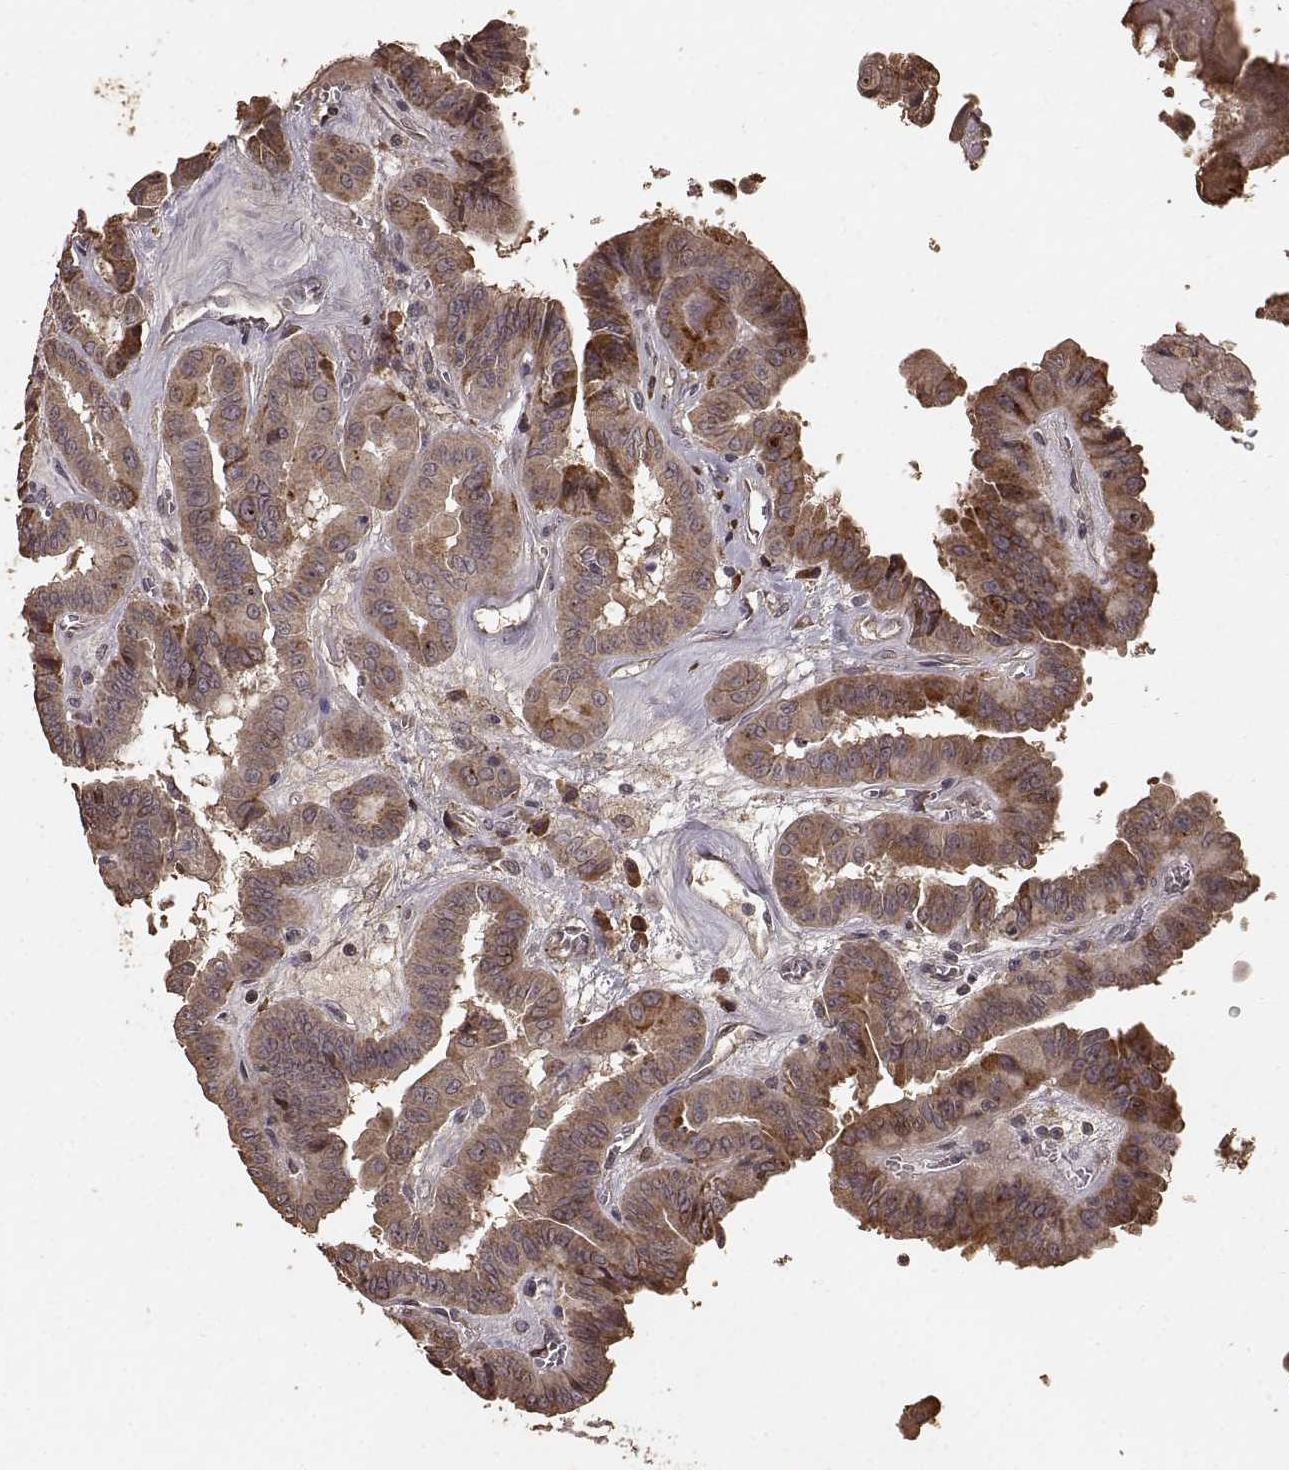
{"staining": {"intensity": "moderate", "quantity": ">75%", "location": "cytoplasmic/membranous"}, "tissue": "thyroid cancer", "cell_type": "Tumor cells", "image_type": "cancer", "snomed": [{"axis": "morphology", "description": "Papillary adenocarcinoma, NOS"}, {"axis": "topography", "description": "Thyroid gland"}], "caption": "This is an image of IHC staining of thyroid cancer, which shows moderate staining in the cytoplasmic/membranous of tumor cells.", "gene": "USP15", "patient": {"sex": "female", "age": 37}}